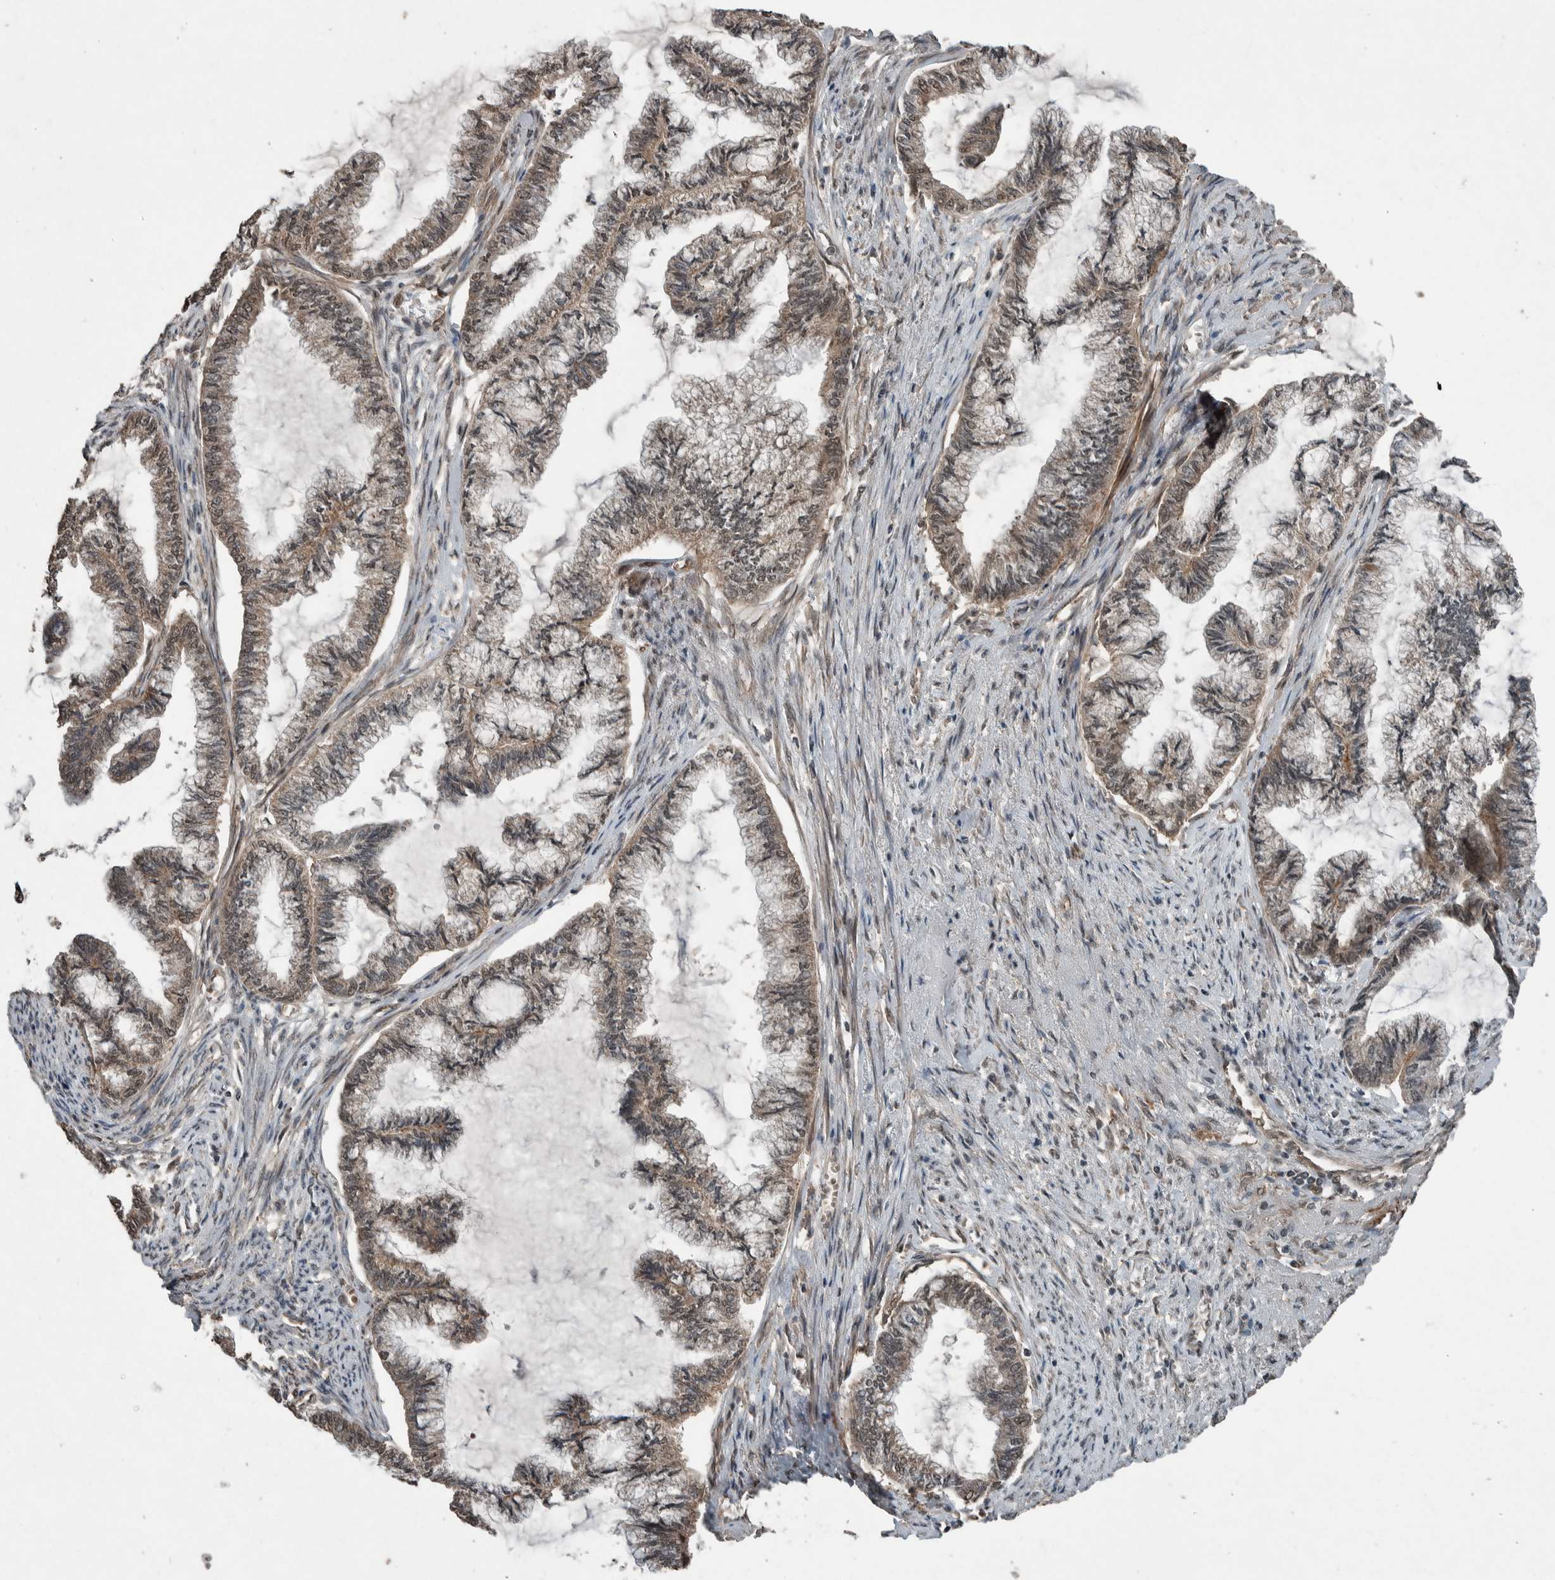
{"staining": {"intensity": "weak", "quantity": ">75%", "location": "cytoplasmic/membranous,nuclear"}, "tissue": "endometrial cancer", "cell_type": "Tumor cells", "image_type": "cancer", "snomed": [{"axis": "morphology", "description": "Adenocarcinoma, NOS"}, {"axis": "topography", "description": "Endometrium"}], "caption": "Weak cytoplasmic/membranous and nuclear protein expression is present in about >75% of tumor cells in endometrial adenocarcinoma.", "gene": "MYO1E", "patient": {"sex": "female", "age": 86}}